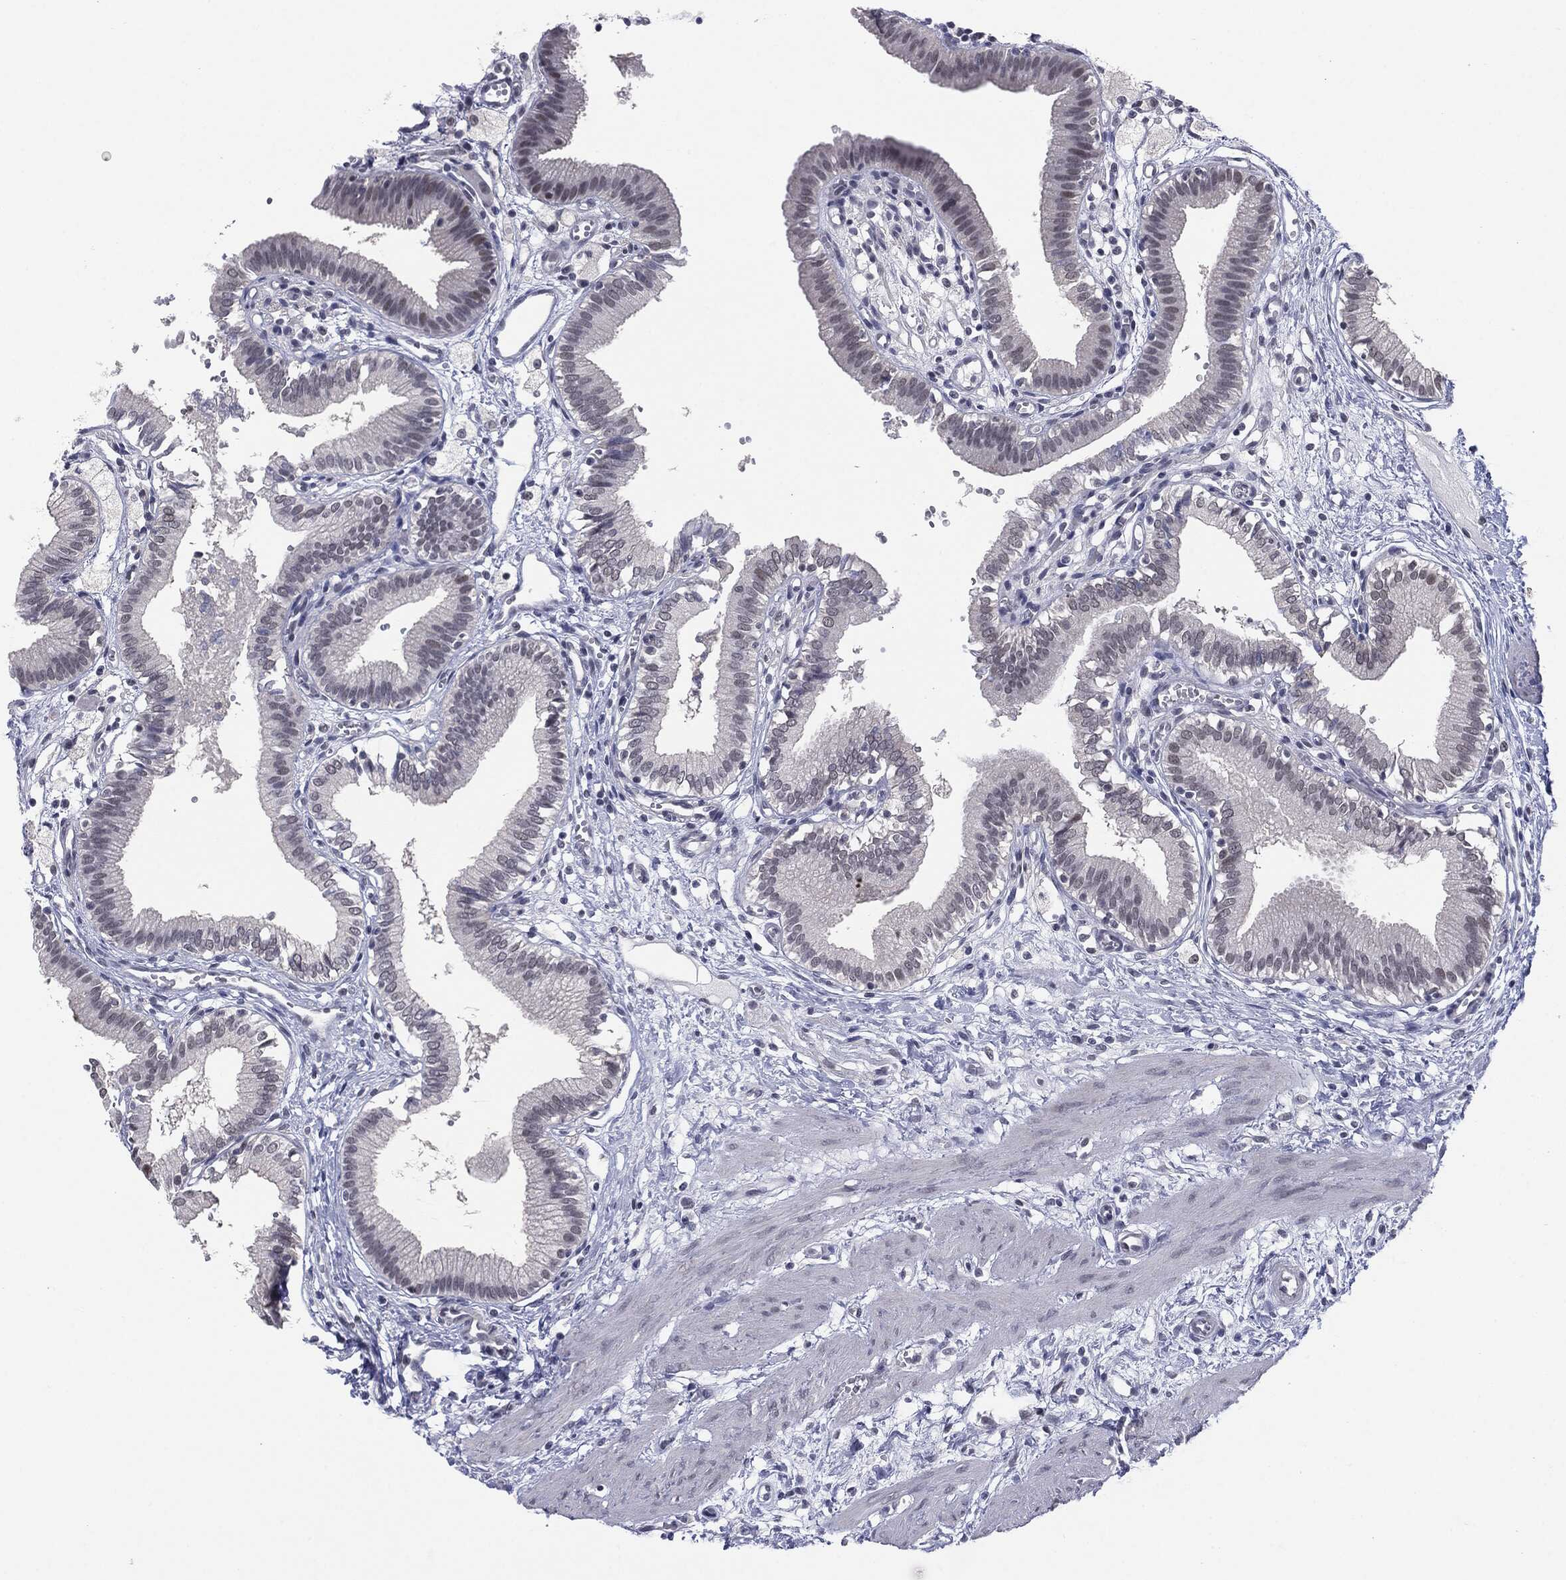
{"staining": {"intensity": "negative", "quantity": "none", "location": "none"}, "tissue": "gallbladder", "cell_type": "Glandular cells", "image_type": "normal", "snomed": [{"axis": "morphology", "description": "Normal tissue, NOS"}, {"axis": "topography", "description": "Gallbladder"}], "caption": "The immunohistochemistry histopathology image has no significant staining in glandular cells of gallbladder.", "gene": "SLC5A5", "patient": {"sex": "female", "age": 24}}